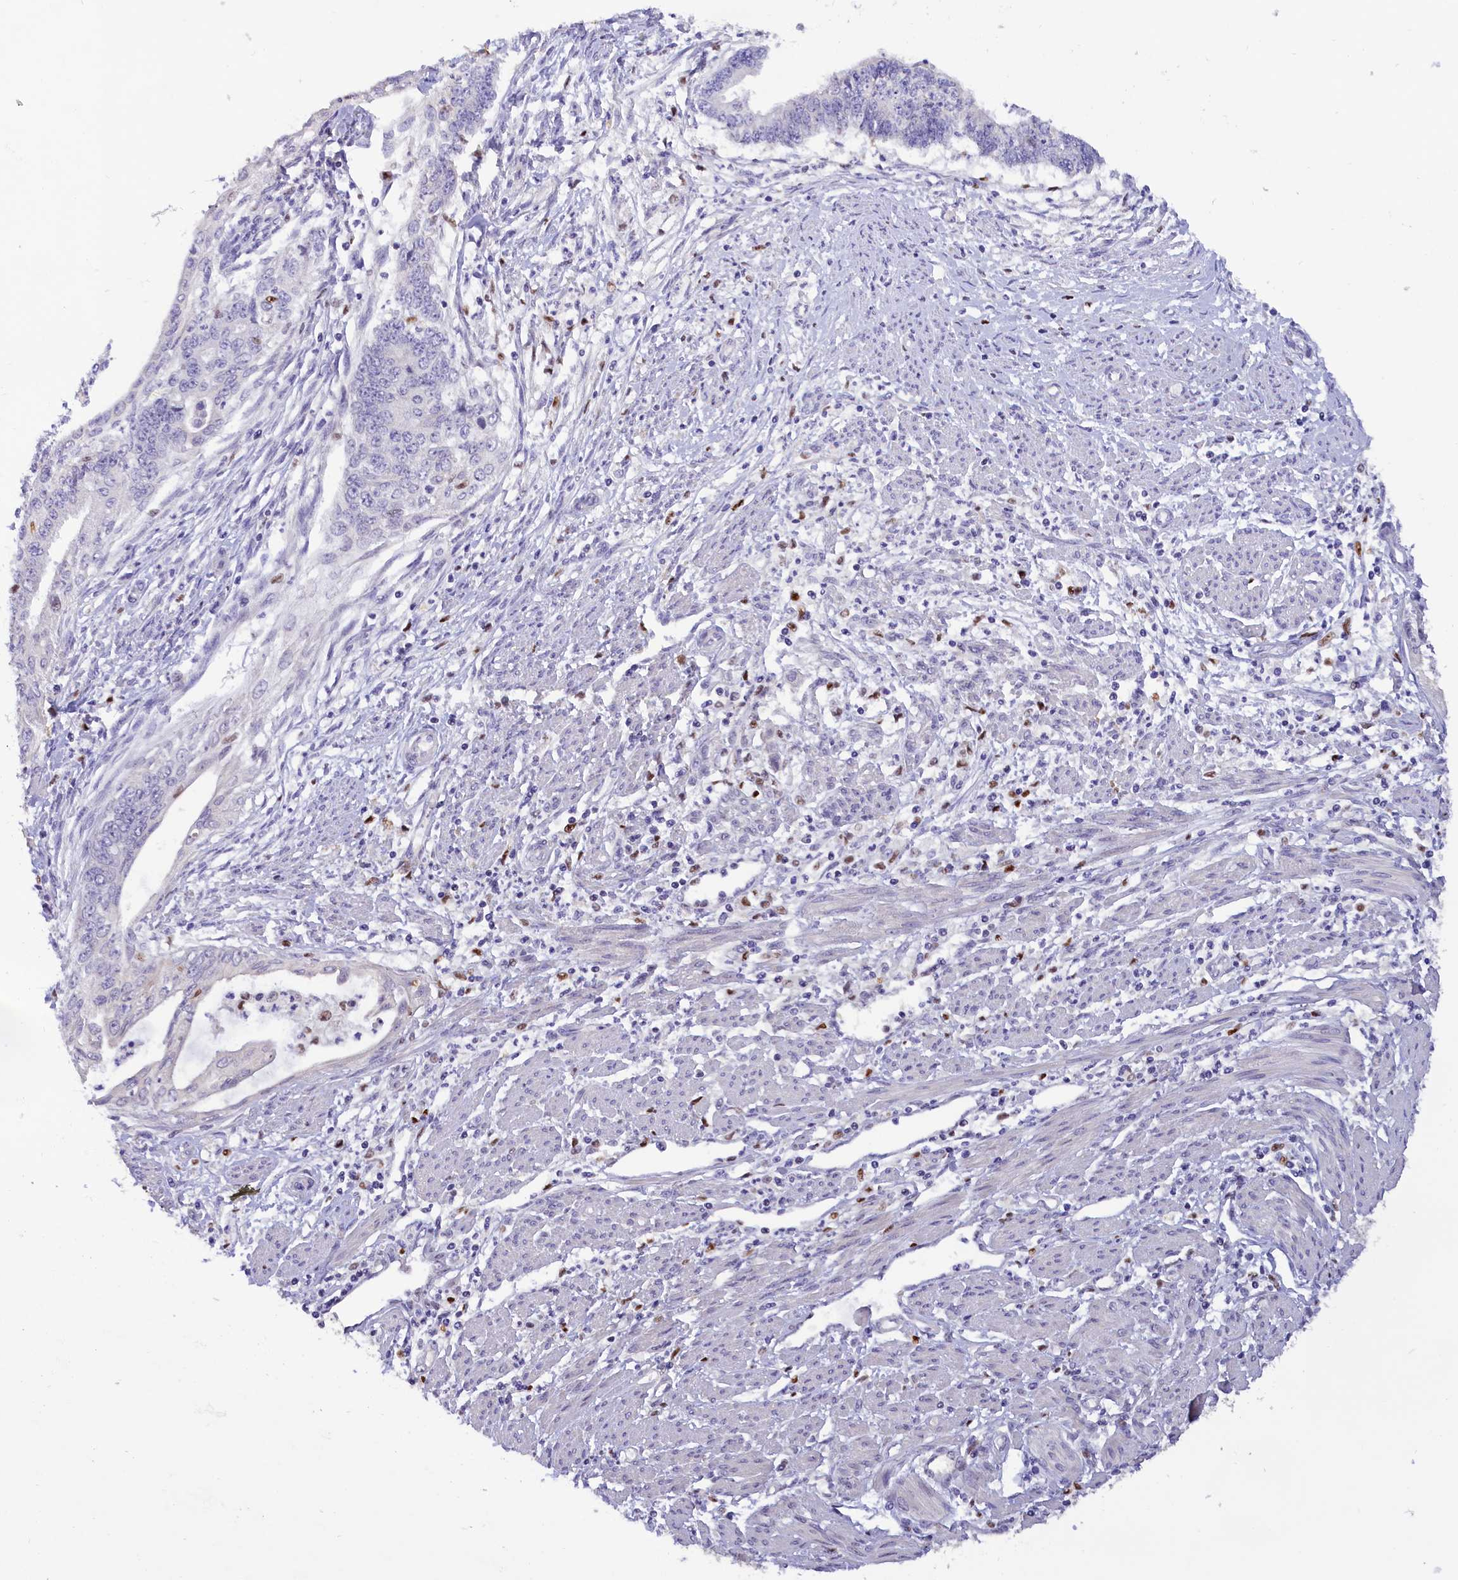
{"staining": {"intensity": "negative", "quantity": "none", "location": "none"}, "tissue": "endometrial cancer", "cell_type": "Tumor cells", "image_type": "cancer", "snomed": [{"axis": "morphology", "description": "Adenocarcinoma, NOS"}, {"axis": "topography", "description": "Endometrium"}], "caption": "Immunohistochemistry (IHC) histopathology image of adenocarcinoma (endometrial) stained for a protein (brown), which shows no expression in tumor cells.", "gene": "BTBD9", "patient": {"sex": "female", "age": 73}}